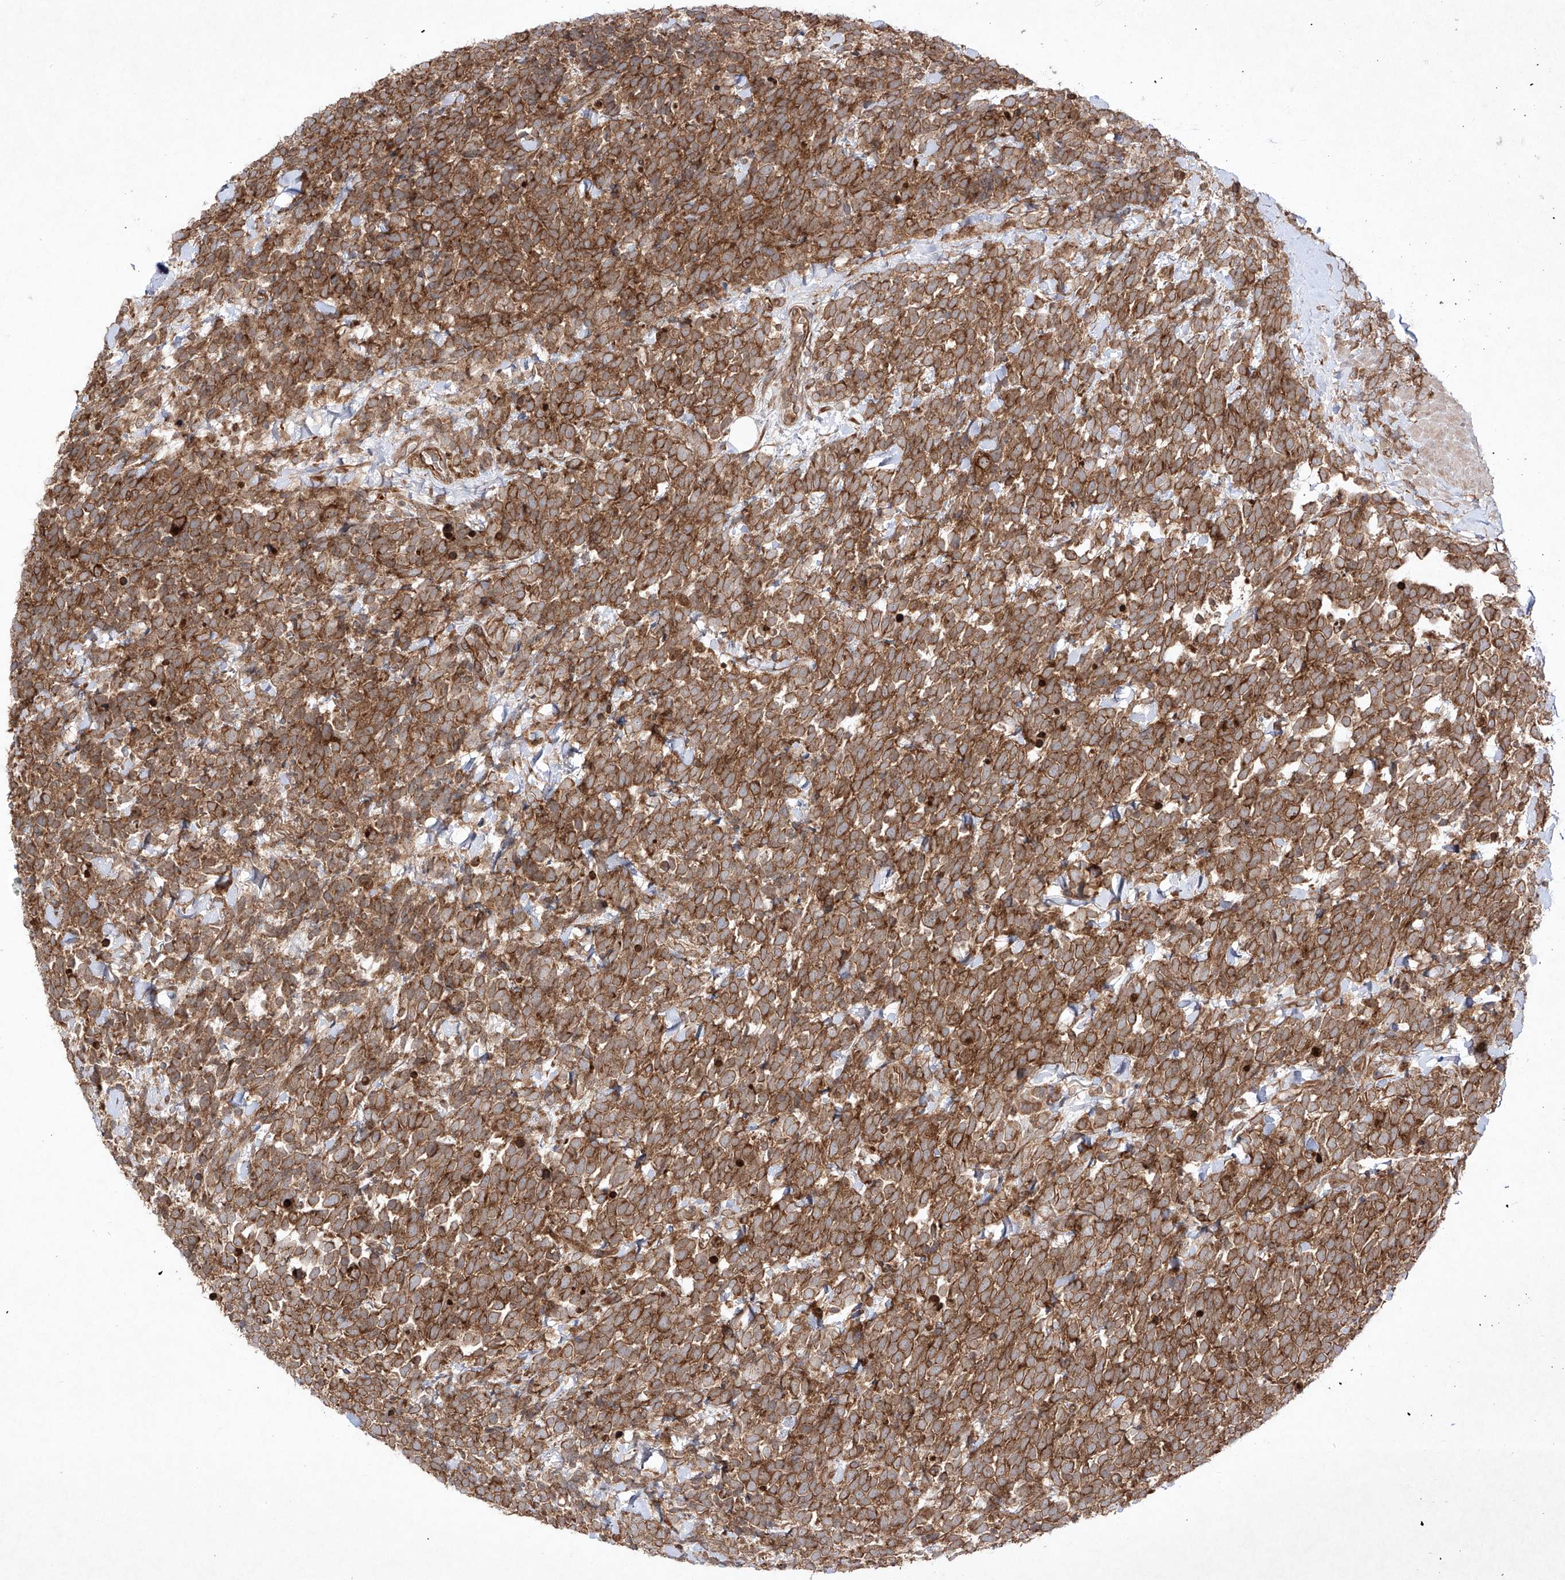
{"staining": {"intensity": "moderate", "quantity": ">75%", "location": "cytoplasmic/membranous"}, "tissue": "urothelial cancer", "cell_type": "Tumor cells", "image_type": "cancer", "snomed": [{"axis": "morphology", "description": "Urothelial carcinoma, High grade"}, {"axis": "topography", "description": "Urinary bladder"}], "caption": "Protein expression analysis of high-grade urothelial carcinoma displays moderate cytoplasmic/membranous staining in approximately >75% of tumor cells.", "gene": "YKT6", "patient": {"sex": "female", "age": 82}}